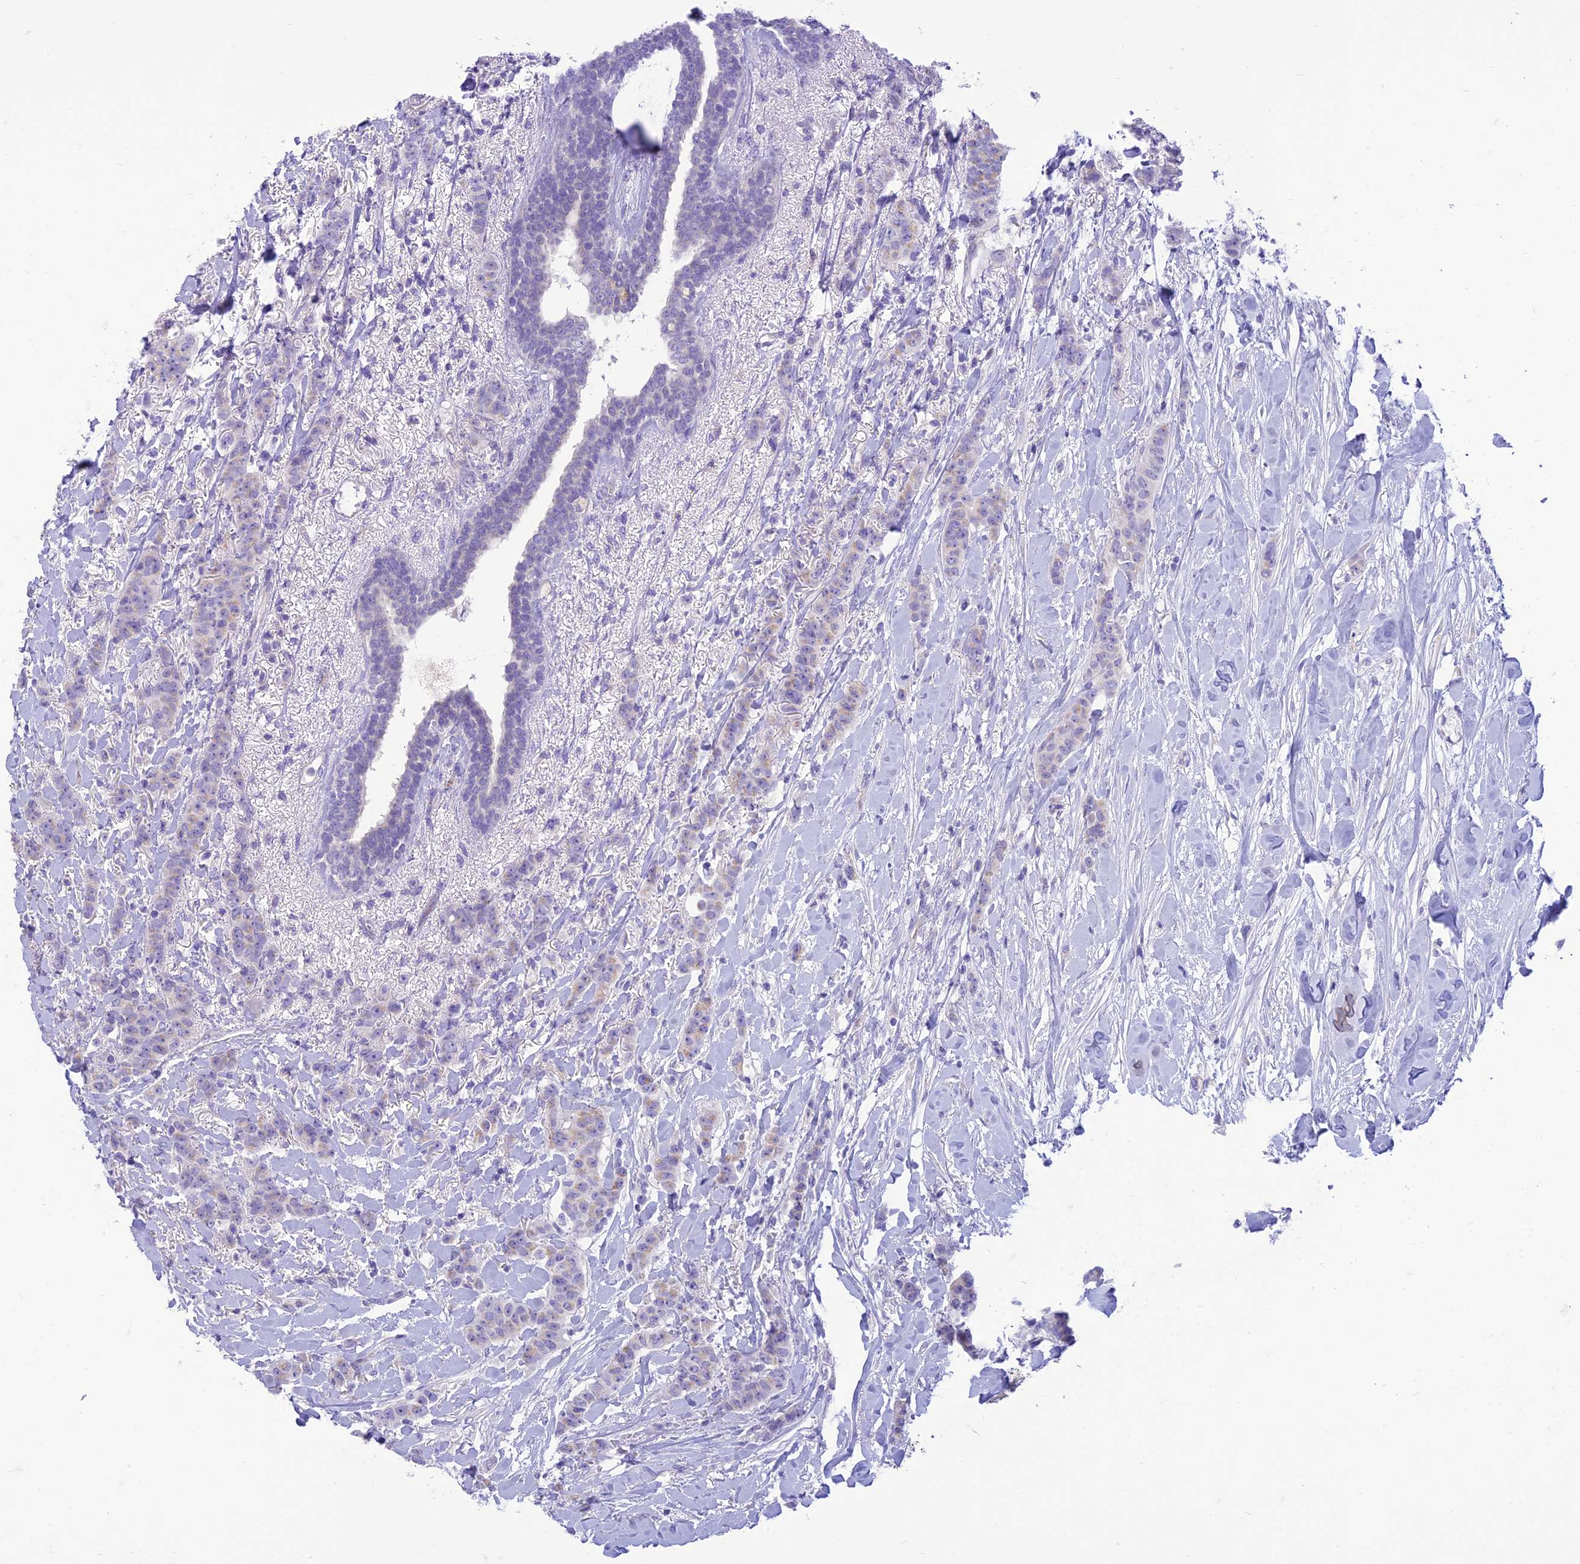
{"staining": {"intensity": "negative", "quantity": "none", "location": "none"}, "tissue": "breast cancer", "cell_type": "Tumor cells", "image_type": "cancer", "snomed": [{"axis": "morphology", "description": "Duct carcinoma"}, {"axis": "topography", "description": "Breast"}], "caption": "Tumor cells show no significant protein staining in breast infiltrating ductal carcinoma.", "gene": "DHDH", "patient": {"sex": "female", "age": 40}}